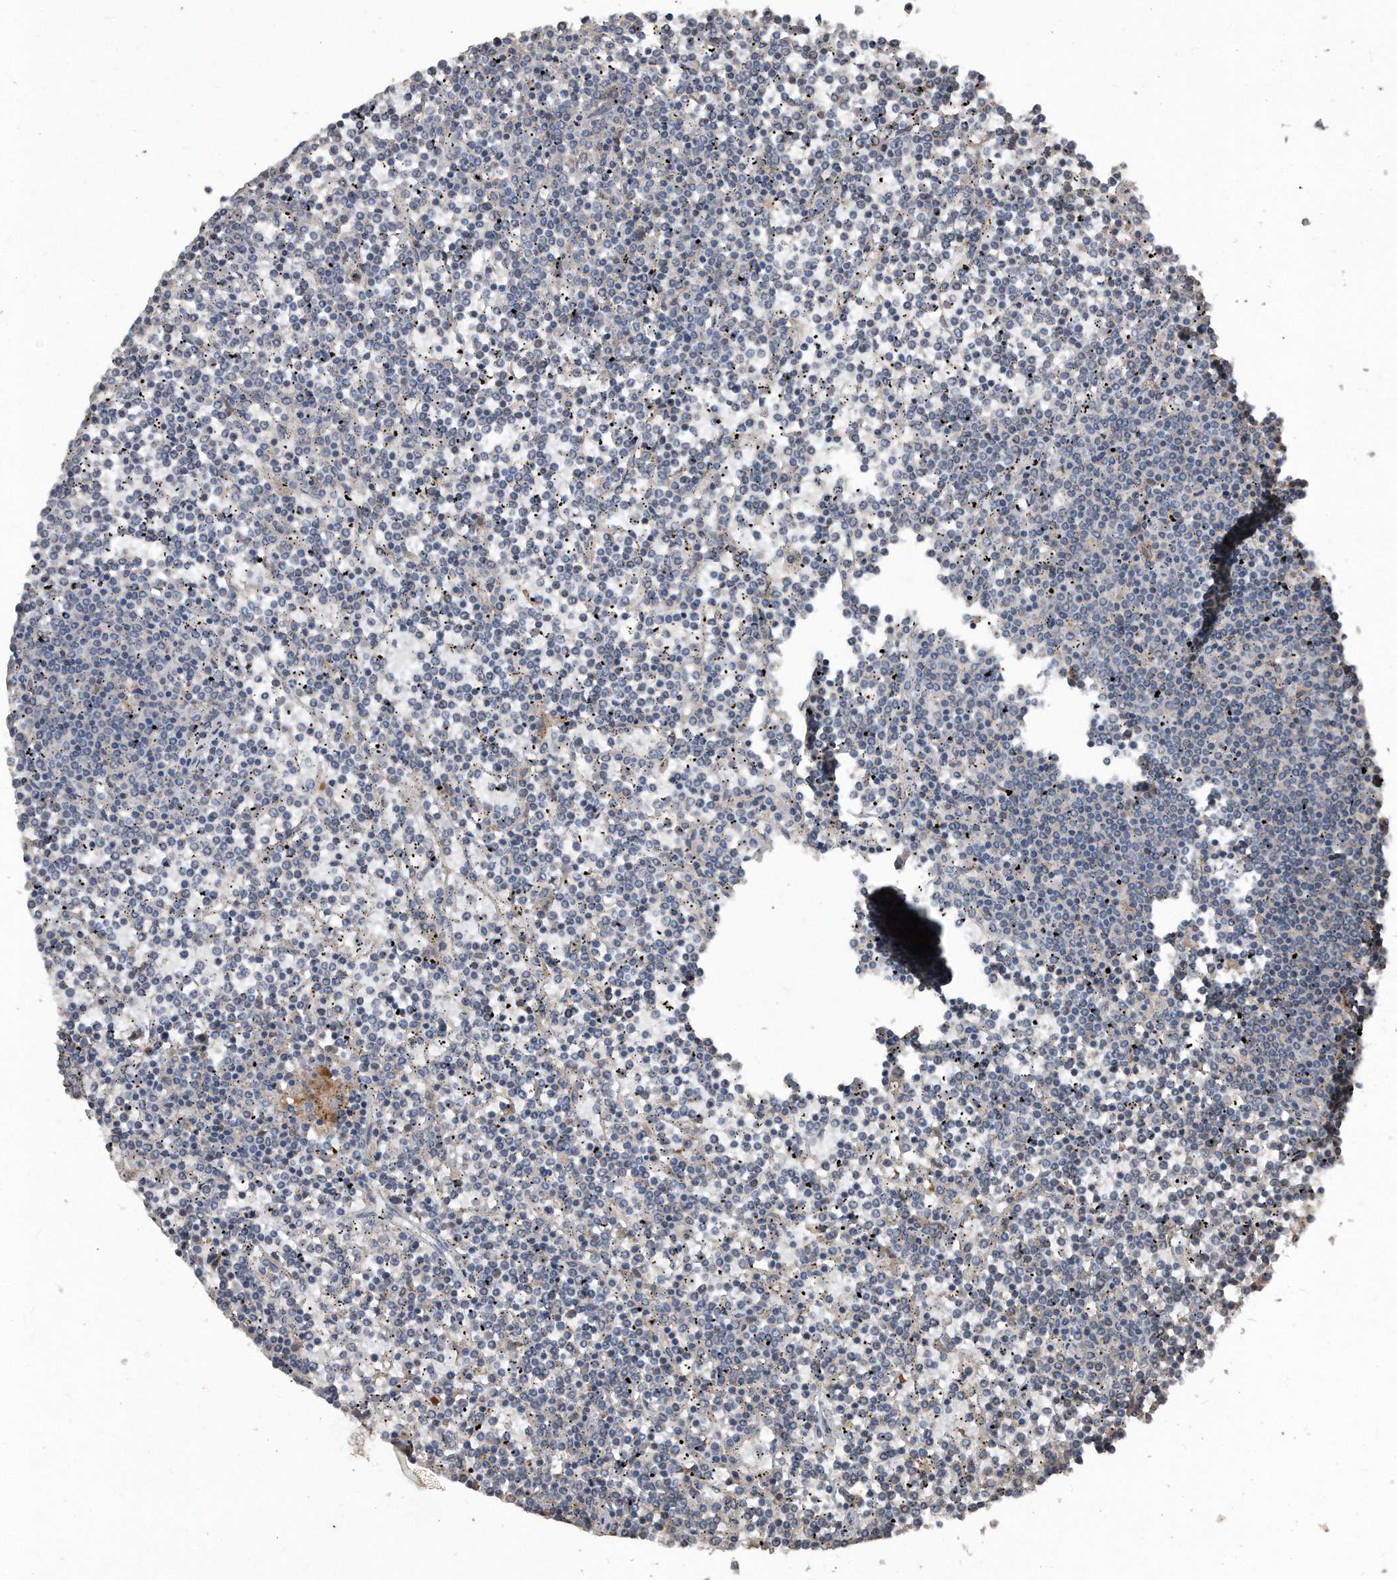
{"staining": {"intensity": "negative", "quantity": "none", "location": "none"}, "tissue": "lymphoma", "cell_type": "Tumor cells", "image_type": "cancer", "snomed": [{"axis": "morphology", "description": "Malignant lymphoma, non-Hodgkin's type, Low grade"}, {"axis": "topography", "description": "Spleen"}], "caption": "Immunohistochemistry histopathology image of neoplastic tissue: low-grade malignant lymphoma, non-Hodgkin's type stained with DAB (3,3'-diaminobenzidine) demonstrates no significant protein staining in tumor cells.", "gene": "ANKRD10", "patient": {"sex": "female", "age": 19}}